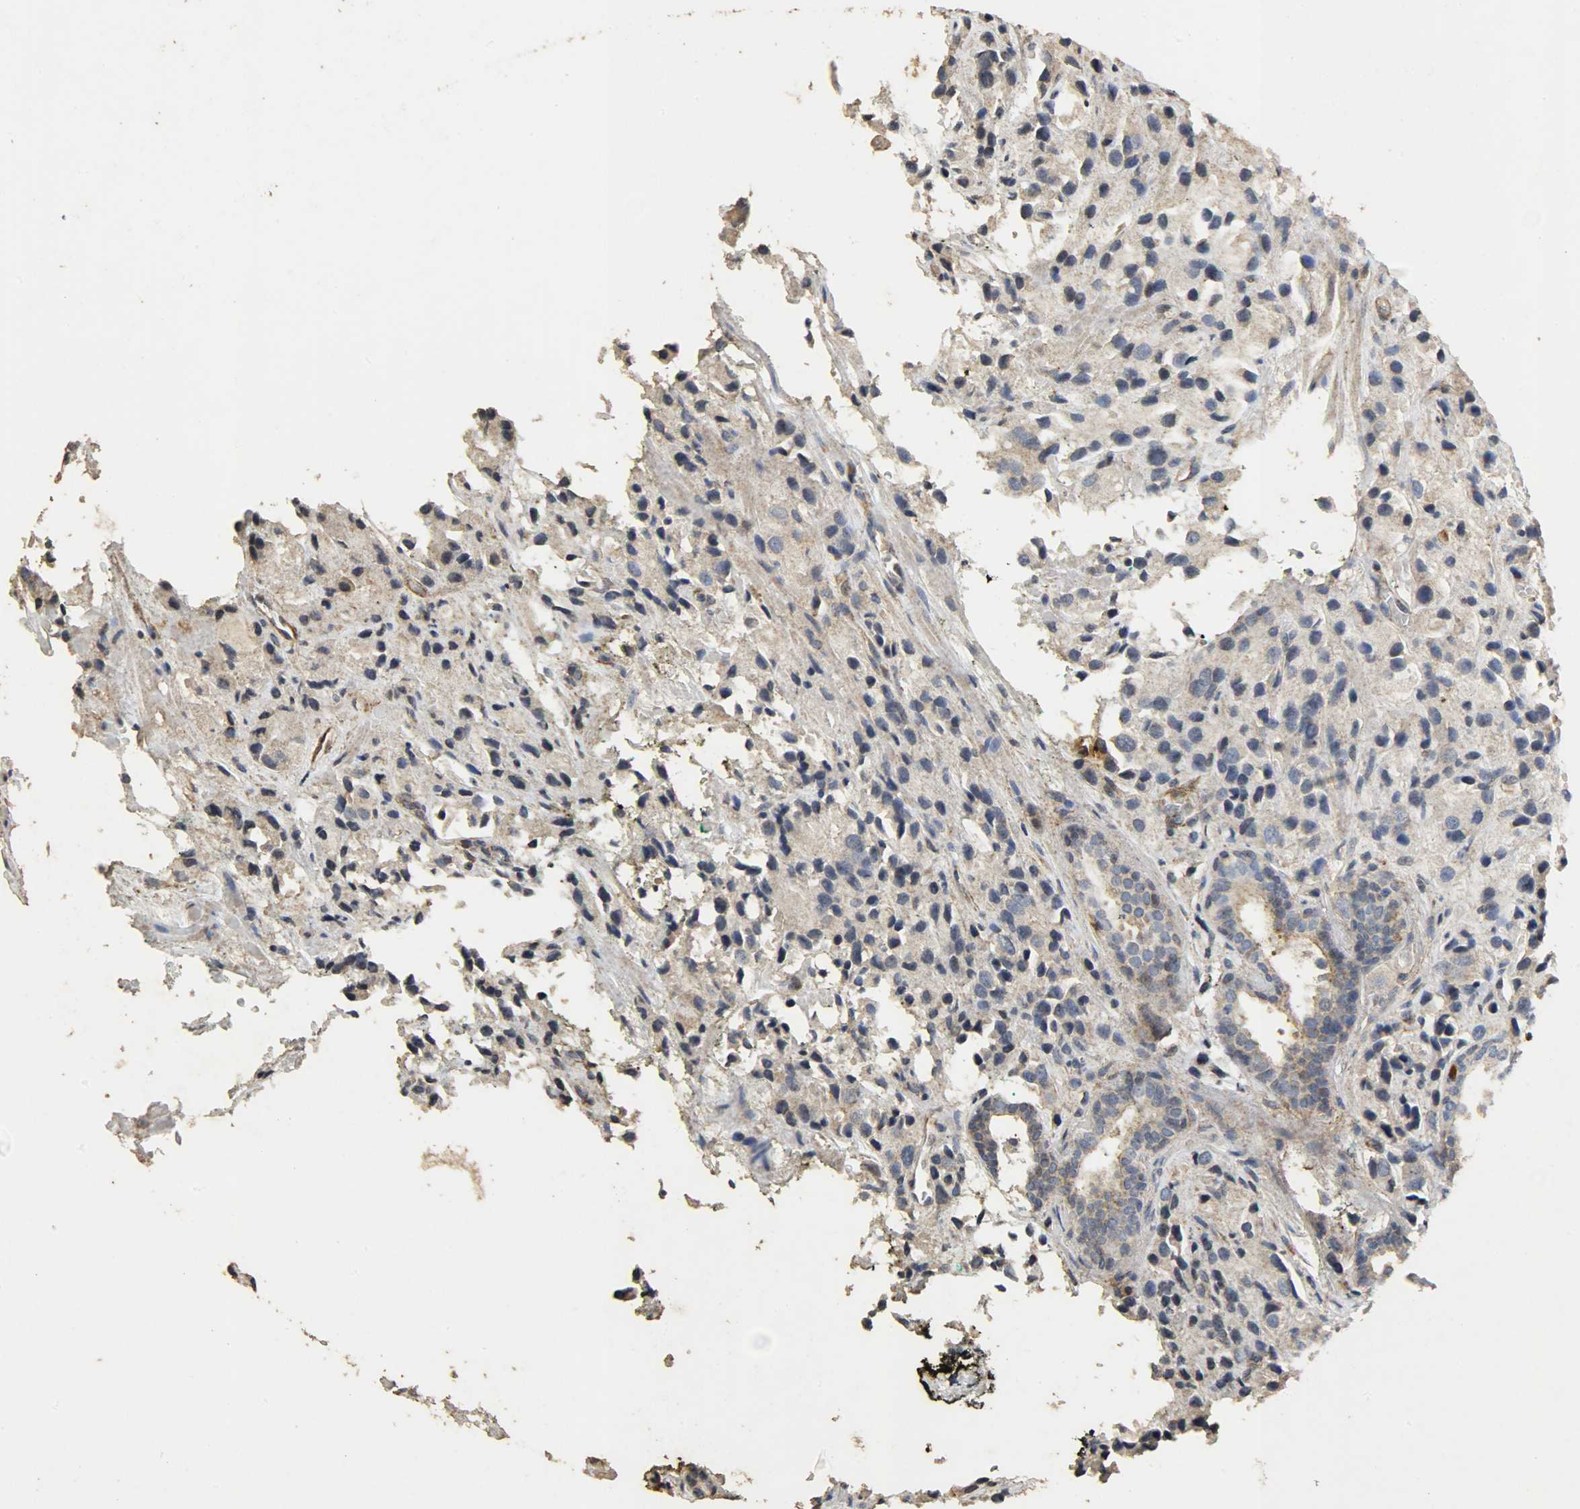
{"staining": {"intensity": "weak", "quantity": "25%-75%", "location": "cytoplasmic/membranous"}, "tissue": "prostate cancer", "cell_type": "Tumor cells", "image_type": "cancer", "snomed": [{"axis": "morphology", "description": "Adenocarcinoma, High grade"}, {"axis": "topography", "description": "Prostate"}], "caption": "Prostate cancer (adenocarcinoma (high-grade)) stained with IHC shows weak cytoplasmic/membranous expression in about 25%-75% of tumor cells.", "gene": "TPM4", "patient": {"sex": "male", "age": 70}}